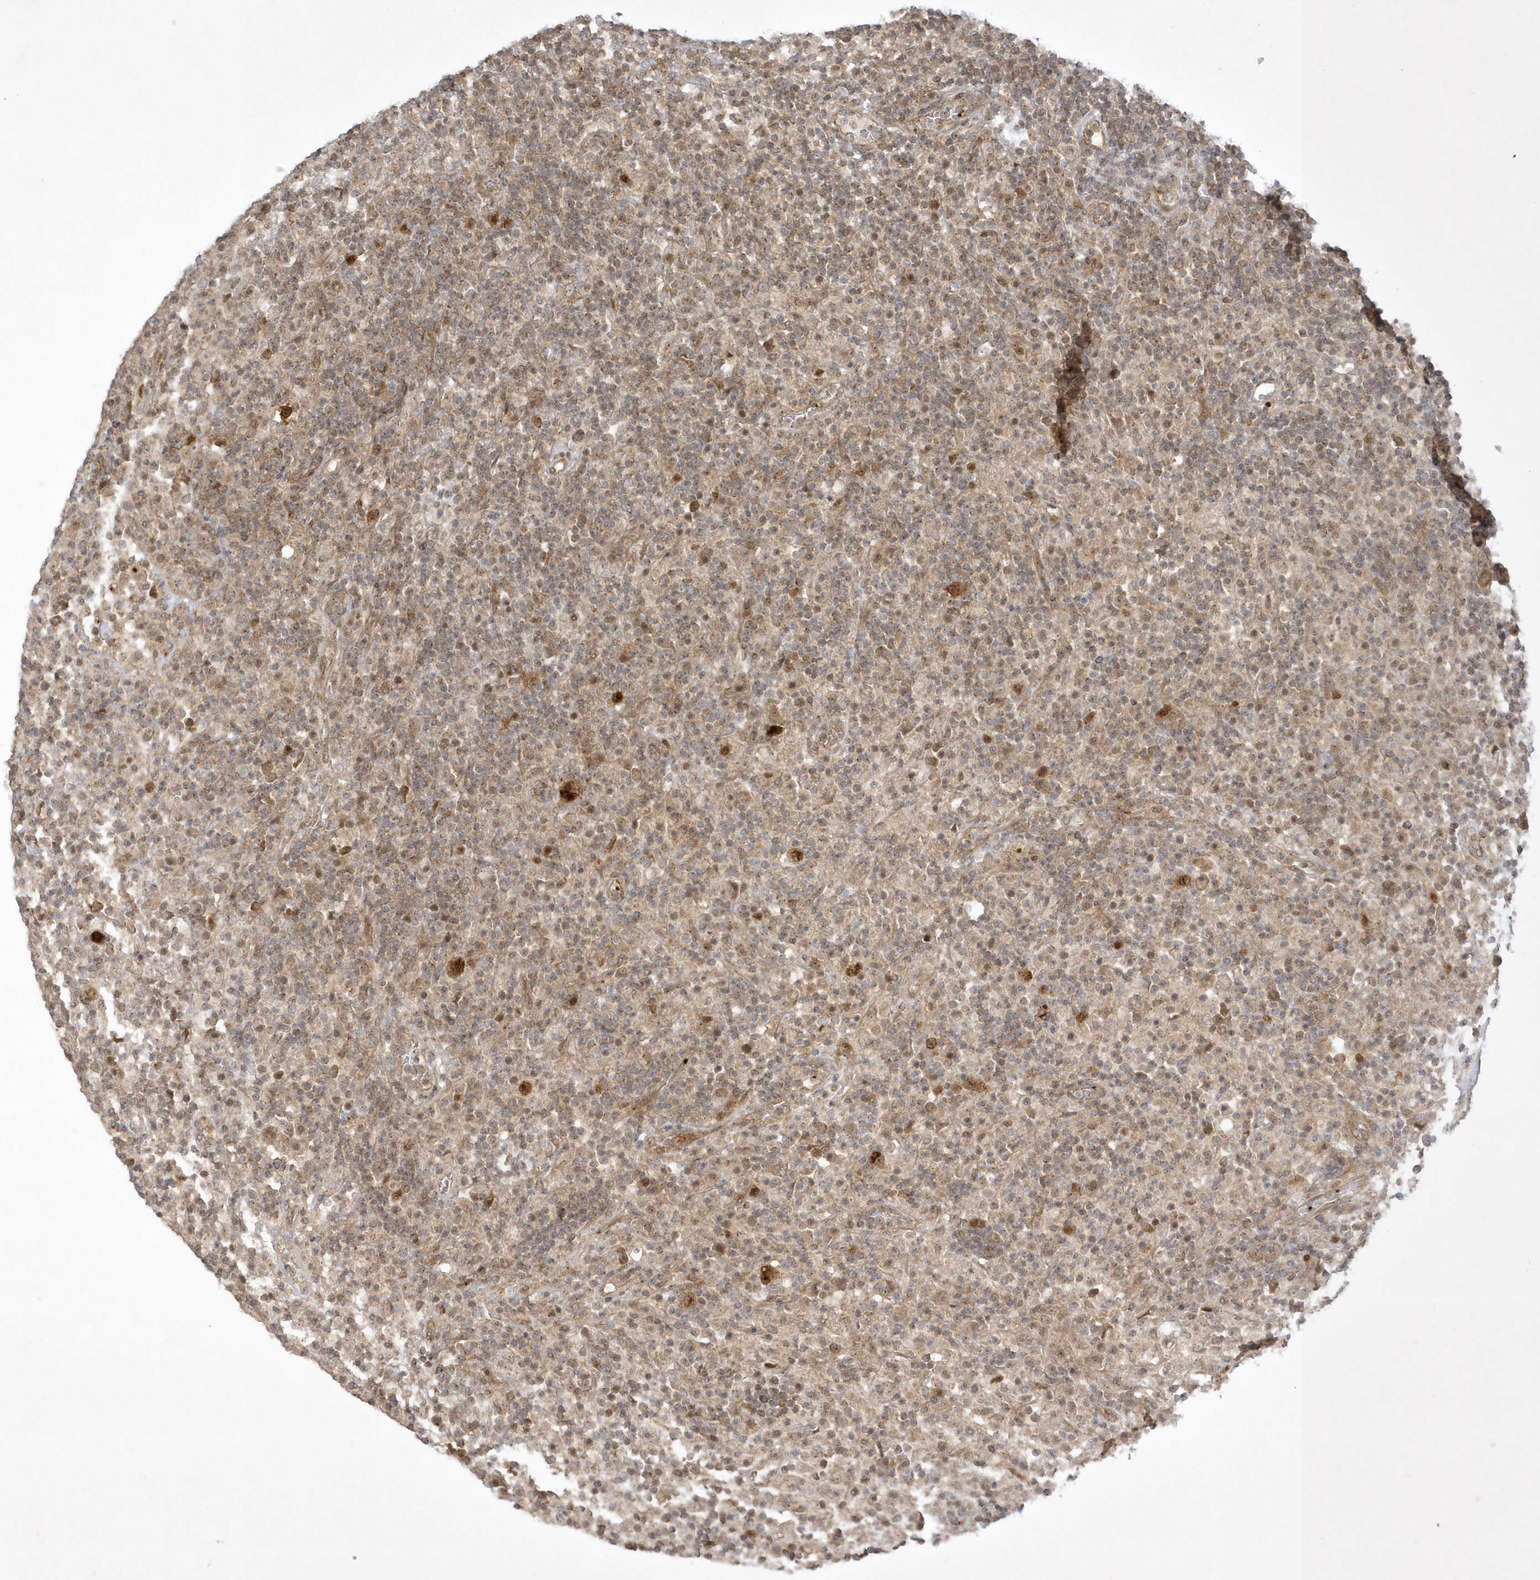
{"staining": {"intensity": "strong", "quantity": ">75%", "location": "cytoplasmic/membranous,nuclear"}, "tissue": "lymphoma", "cell_type": "Tumor cells", "image_type": "cancer", "snomed": [{"axis": "morphology", "description": "Hodgkin's disease, NOS"}, {"axis": "topography", "description": "Lymph node"}], "caption": "This is a histology image of immunohistochemistry staining of Hodgkin's disease, which shows strong positivity in the cytoplasmic/membranous and nuclear of tumor cells.", "gene": "NAF1", "patient": {"sex": "male", "age": 70}}